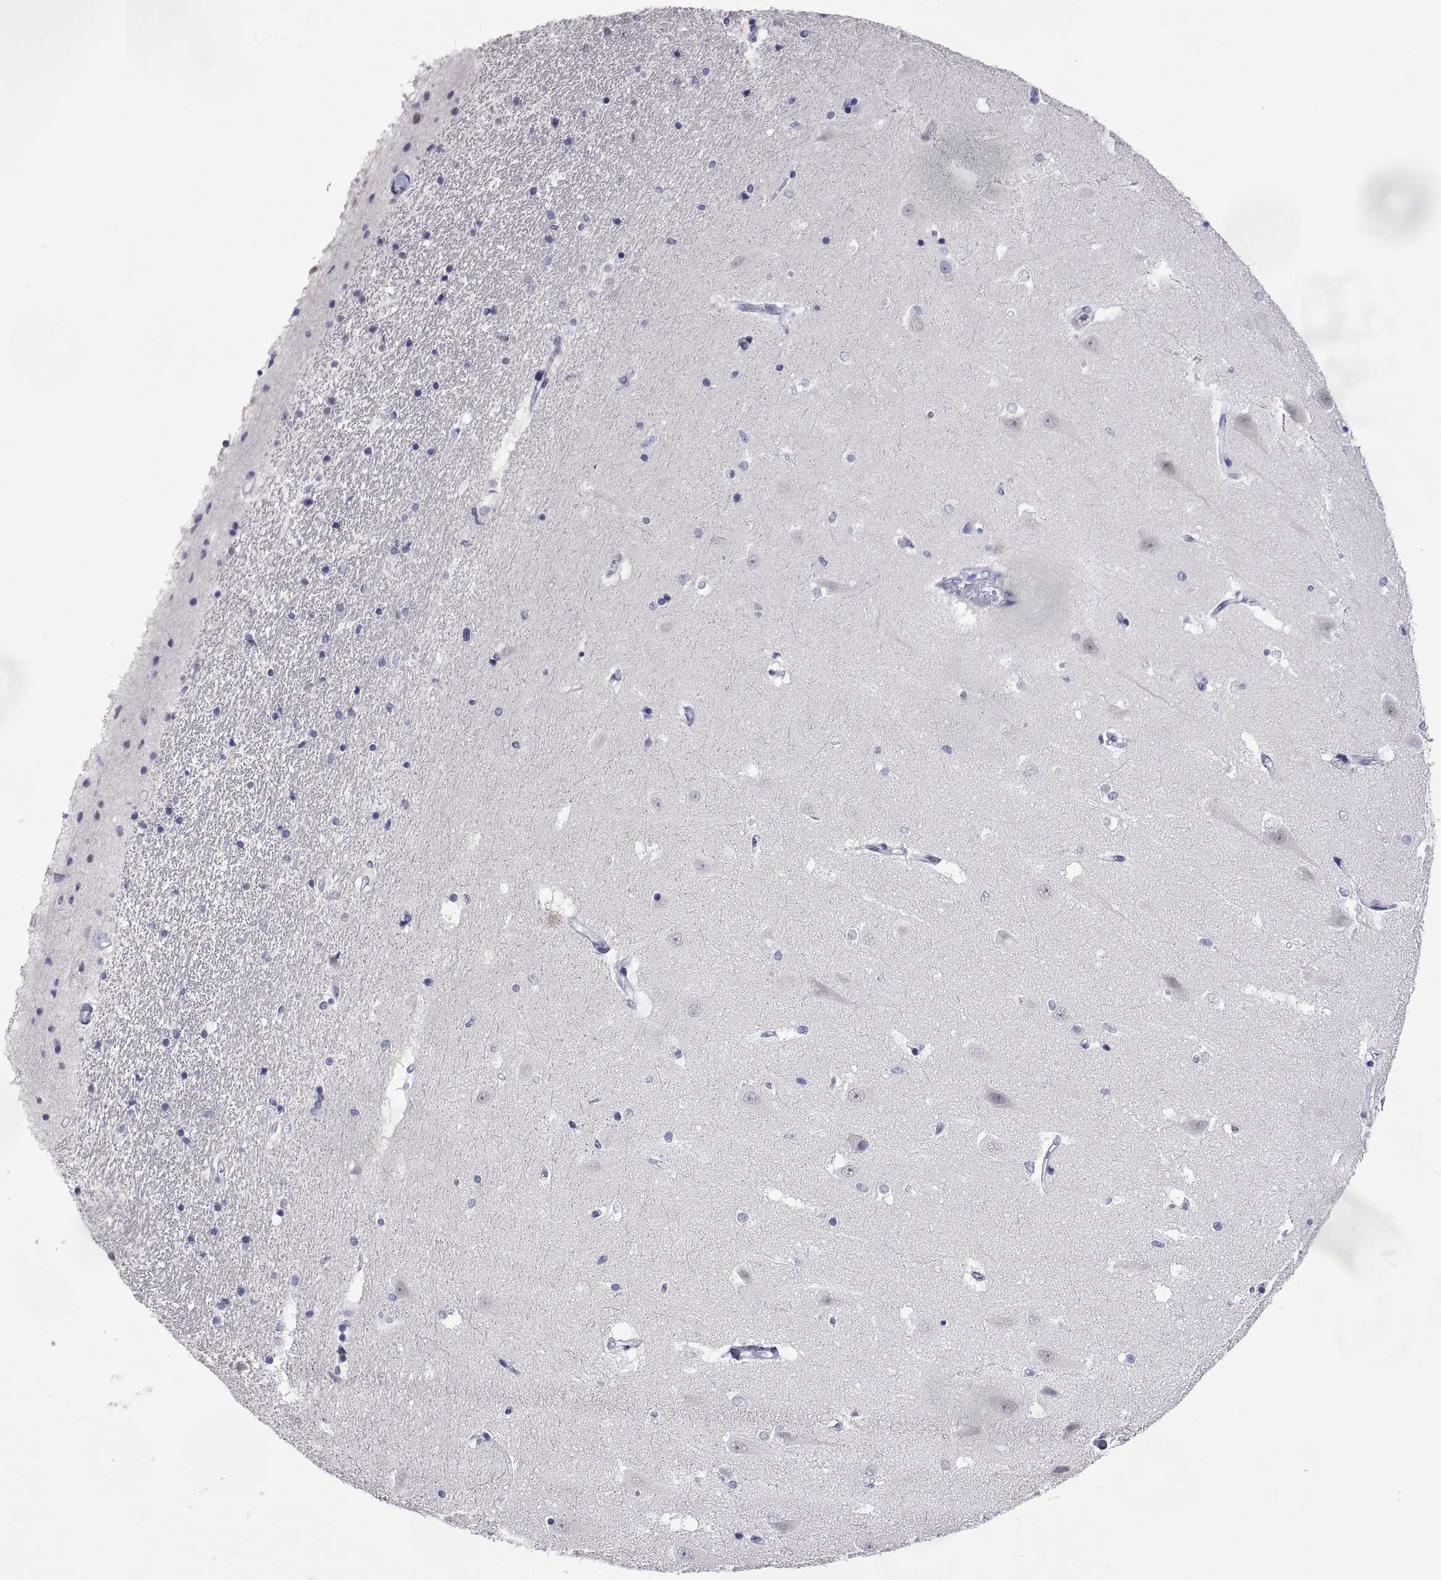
{"staining": {"intensity": "negative", "quantity": "none", "location": "none"}, "tissue": "hippocampus", "cell_type": "Glial cells", "image_type": "normal", "snomed": [{"axis": "morphology", "description": "Normal tissue, NOS"}, {"axis": "topography", "description": "Hippocampus"}], "caption": "Immunohistochemical staining of benign hippocampus demonstrates no significant expression in glial cells.", "gene": "BSPH1", "patient": {"sex": "male", "age": 44}}